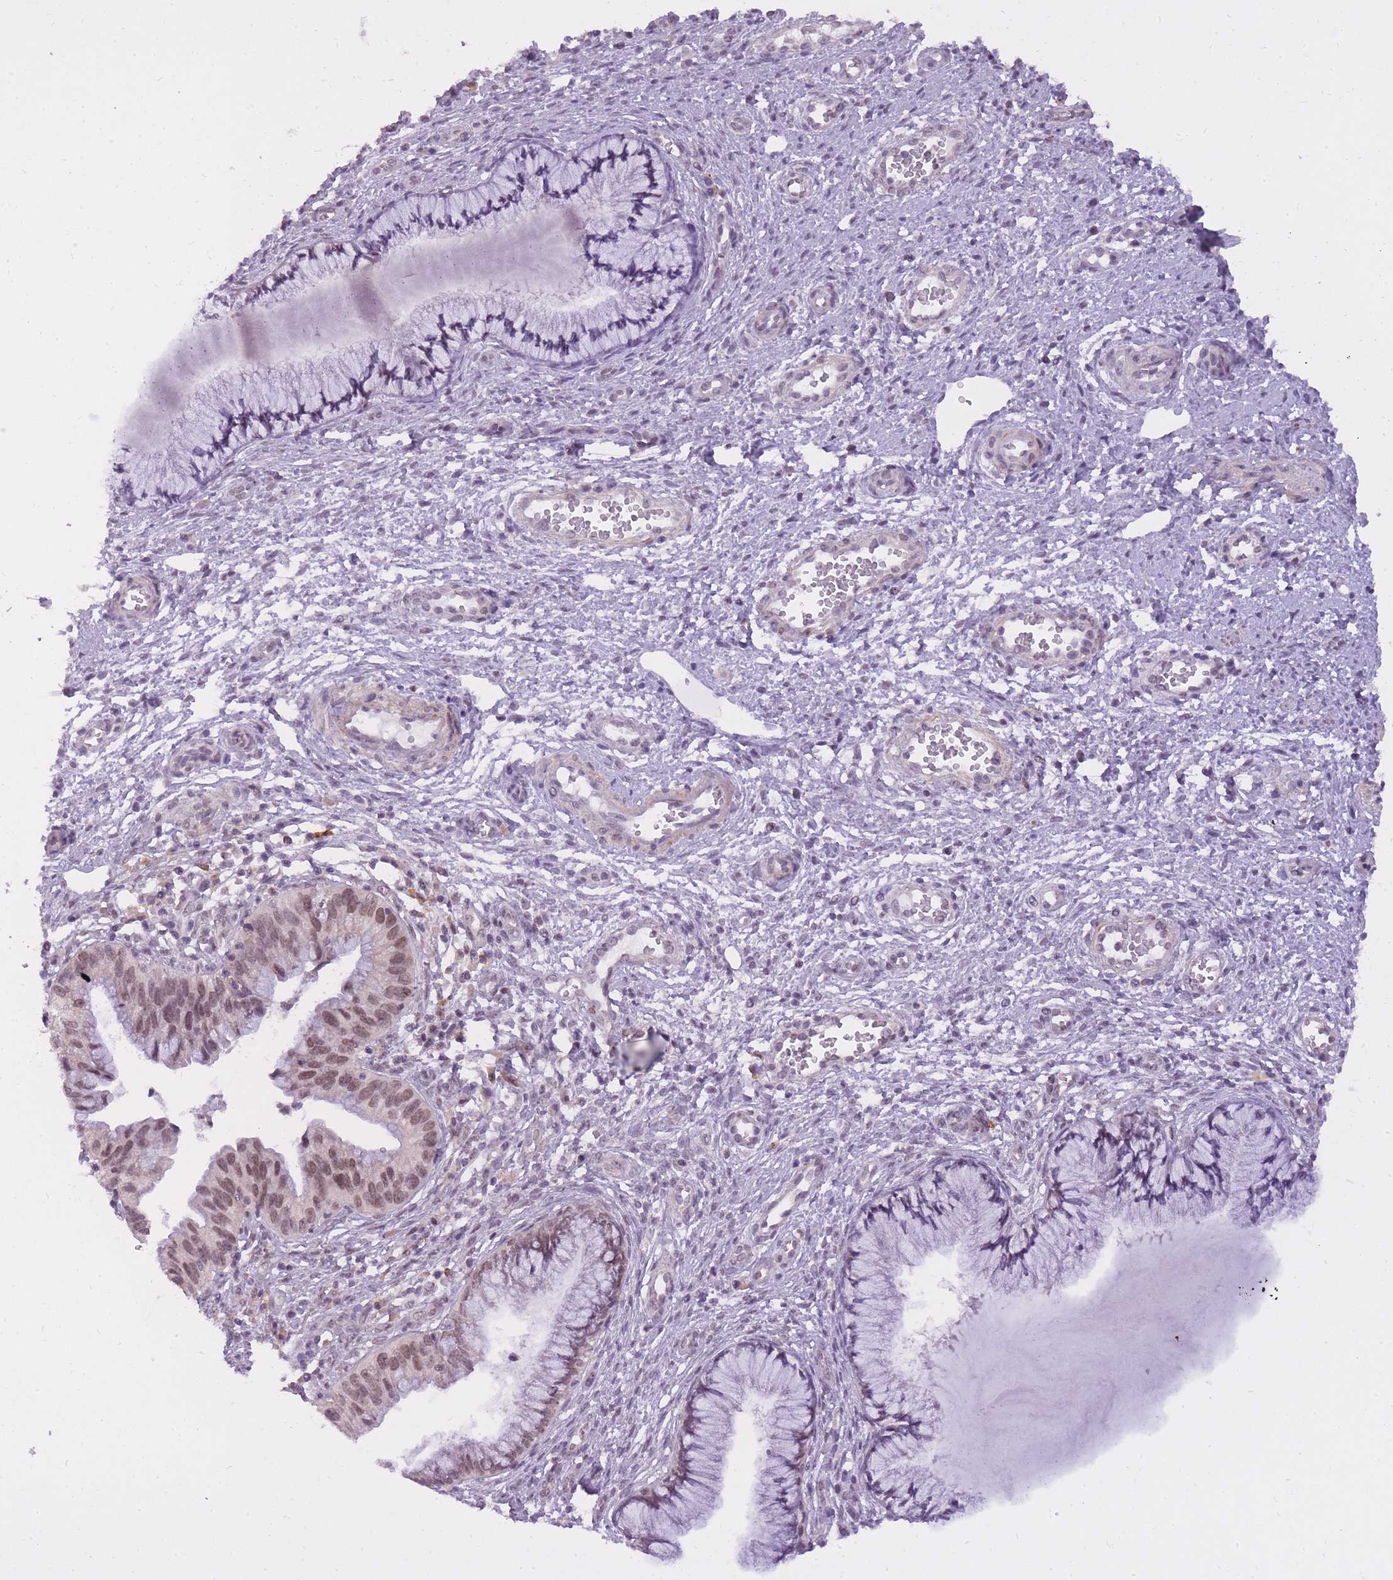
{"staining": {"intensity": "moderate", "quantity": ">75%", "location": "nuclear"}, "tissue": "cervical cancer", "cell_type": "Tumor cells", "image_type": "cancer", "snomed": [{"axis": "morphology", "description": "Adenocarcinoma, NOS"}, {"axis": "topography", "description": "Cervix"}], "caption": "The photomicrograph reveals a brown stain indicating the presence of a protein in the nuclear of tumor cells in cervical cancer.", "gene": "TIGD1", "patient": {"sex": "female", "age": 34}}